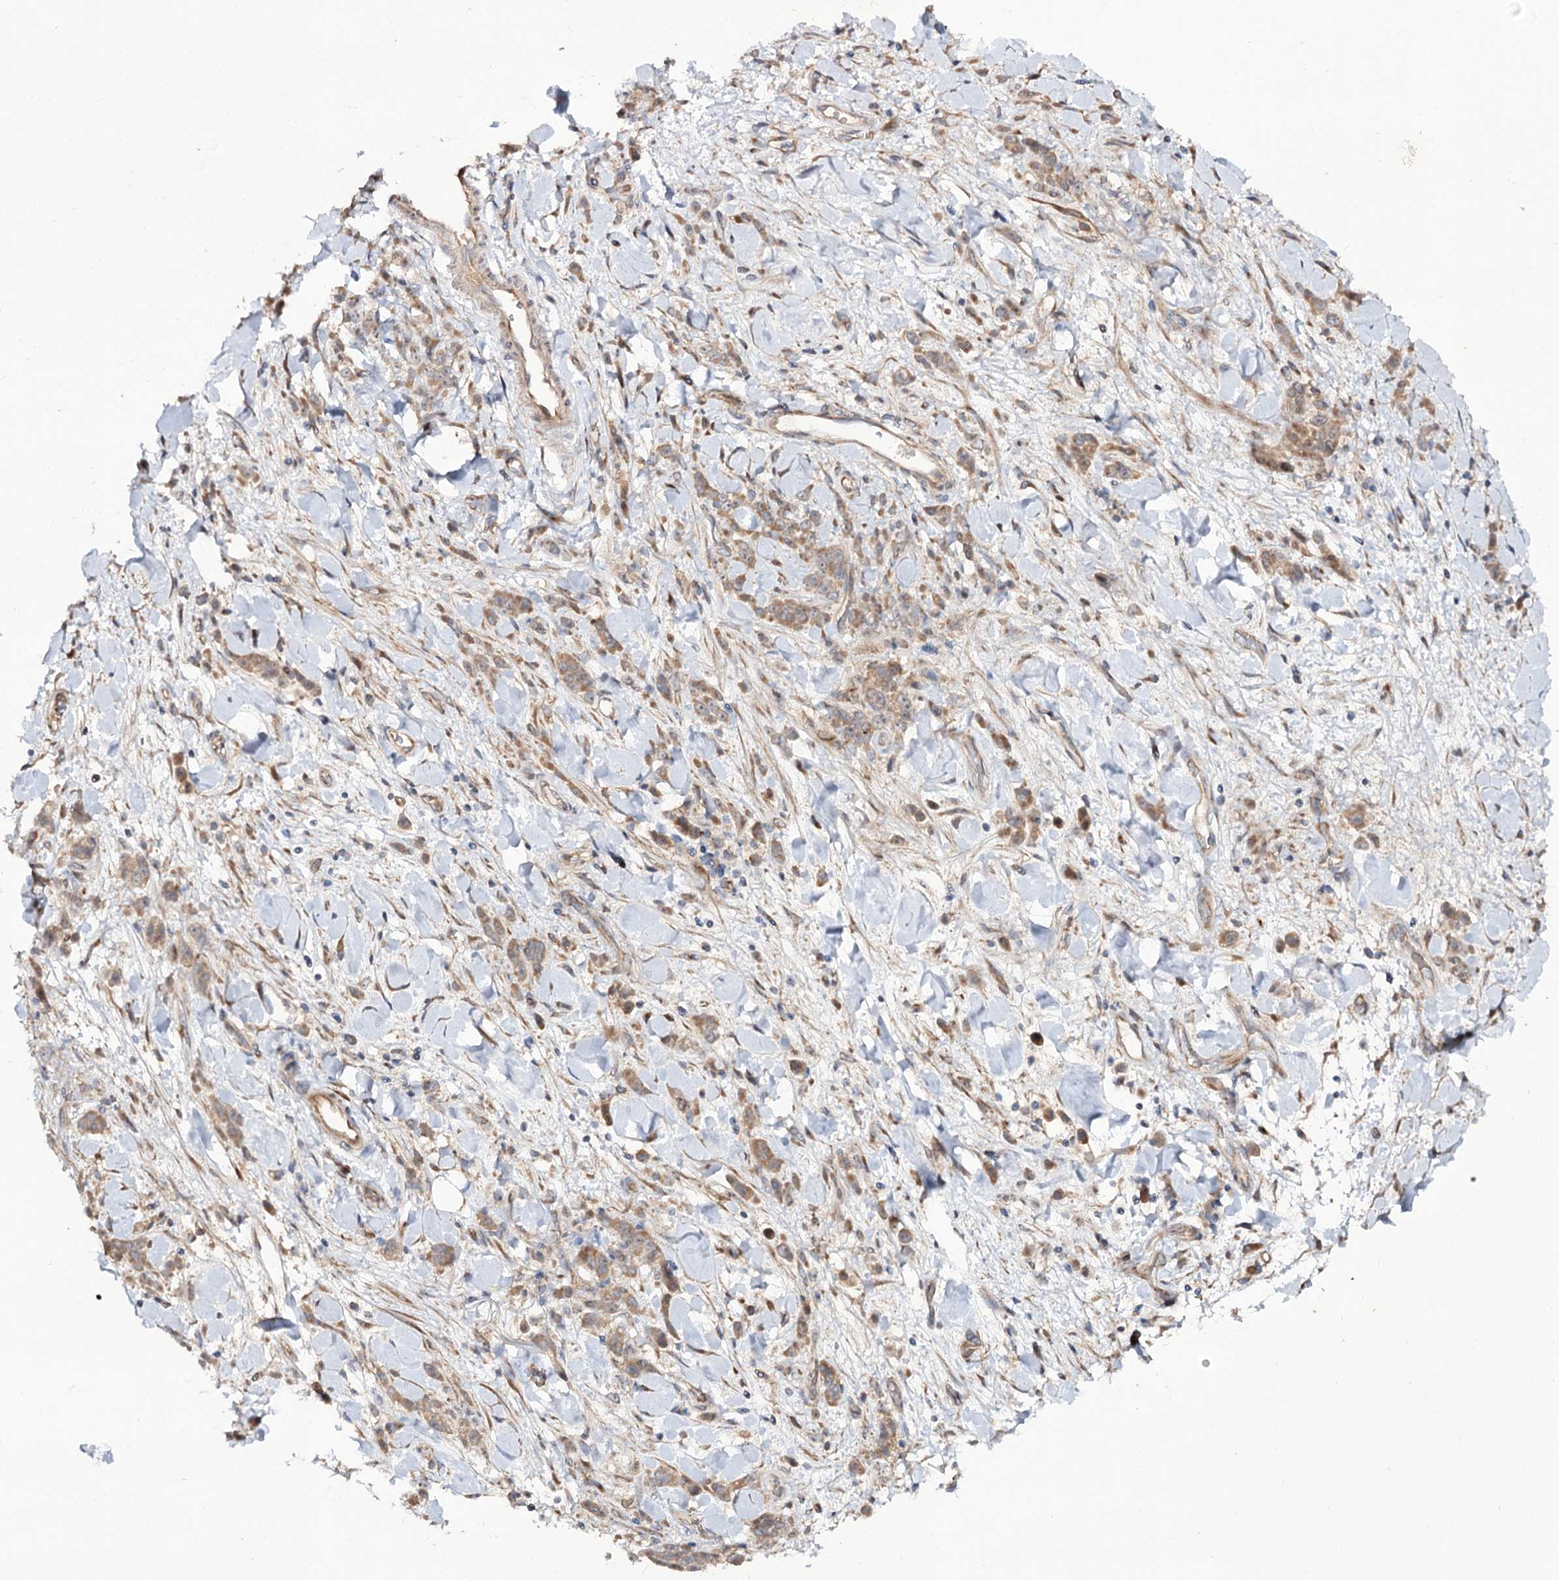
{"staining": {"intensity": "moderate", "quantity": ">75%", "location": "cytoplasmic/membranous"}, "tissue": "stomach cancer", "cell_type": "Tumor cells", "image_type": "cancer", "snomed": [{"axis": "morphology", "description": "Normal tissue, NOS"}, {"axis": "morphology", "description": "Adenocarcinoma, NOS"}, {"axis": "topography", "description": "Stomach"}], "caption": "Human stomach cancer (adenocarcinoma) stained with a protein marker shows moderate staining in tumor cells.", "gene": "C11orf80", "patient": {"sex": "male", "age": 82}}